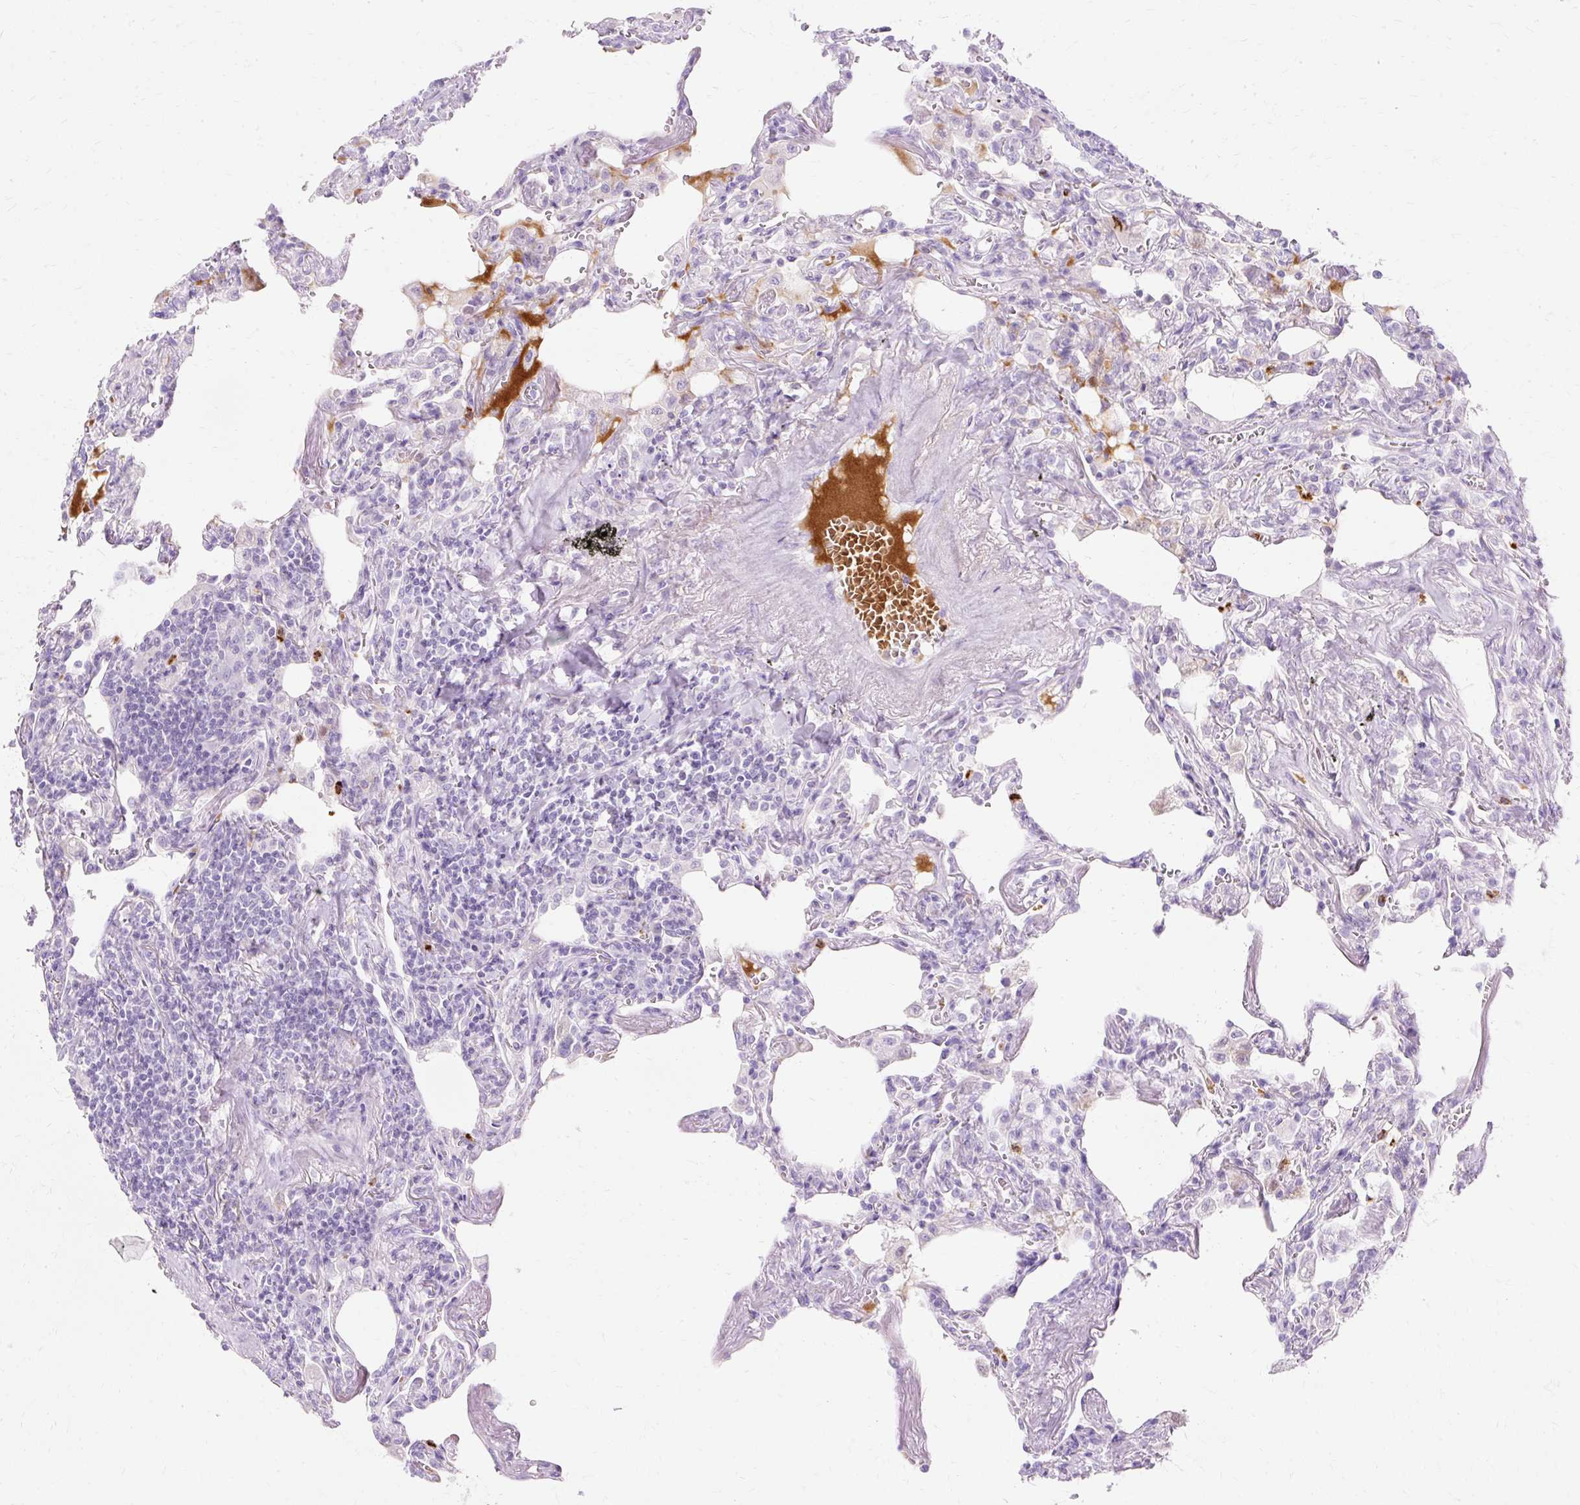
{"staining": {"intensity": "negative", "quantity": "none", "location": "none"}, "tissue": "lymphoma", "cell_type": "Tumor cells", "image_type": "cancer", "snomed": [{"axis": "morphology", "description": "Malignant lymphoma, non-Hodgkin's type, Low grade"}, {"axis": "topography", "description": "Lung"}], "caption": "Protein analysis of lymphoma shows no significant expression in tumor cells.", "gene": "DEFA1", "patient": {"sex": "female", "age": 71}}